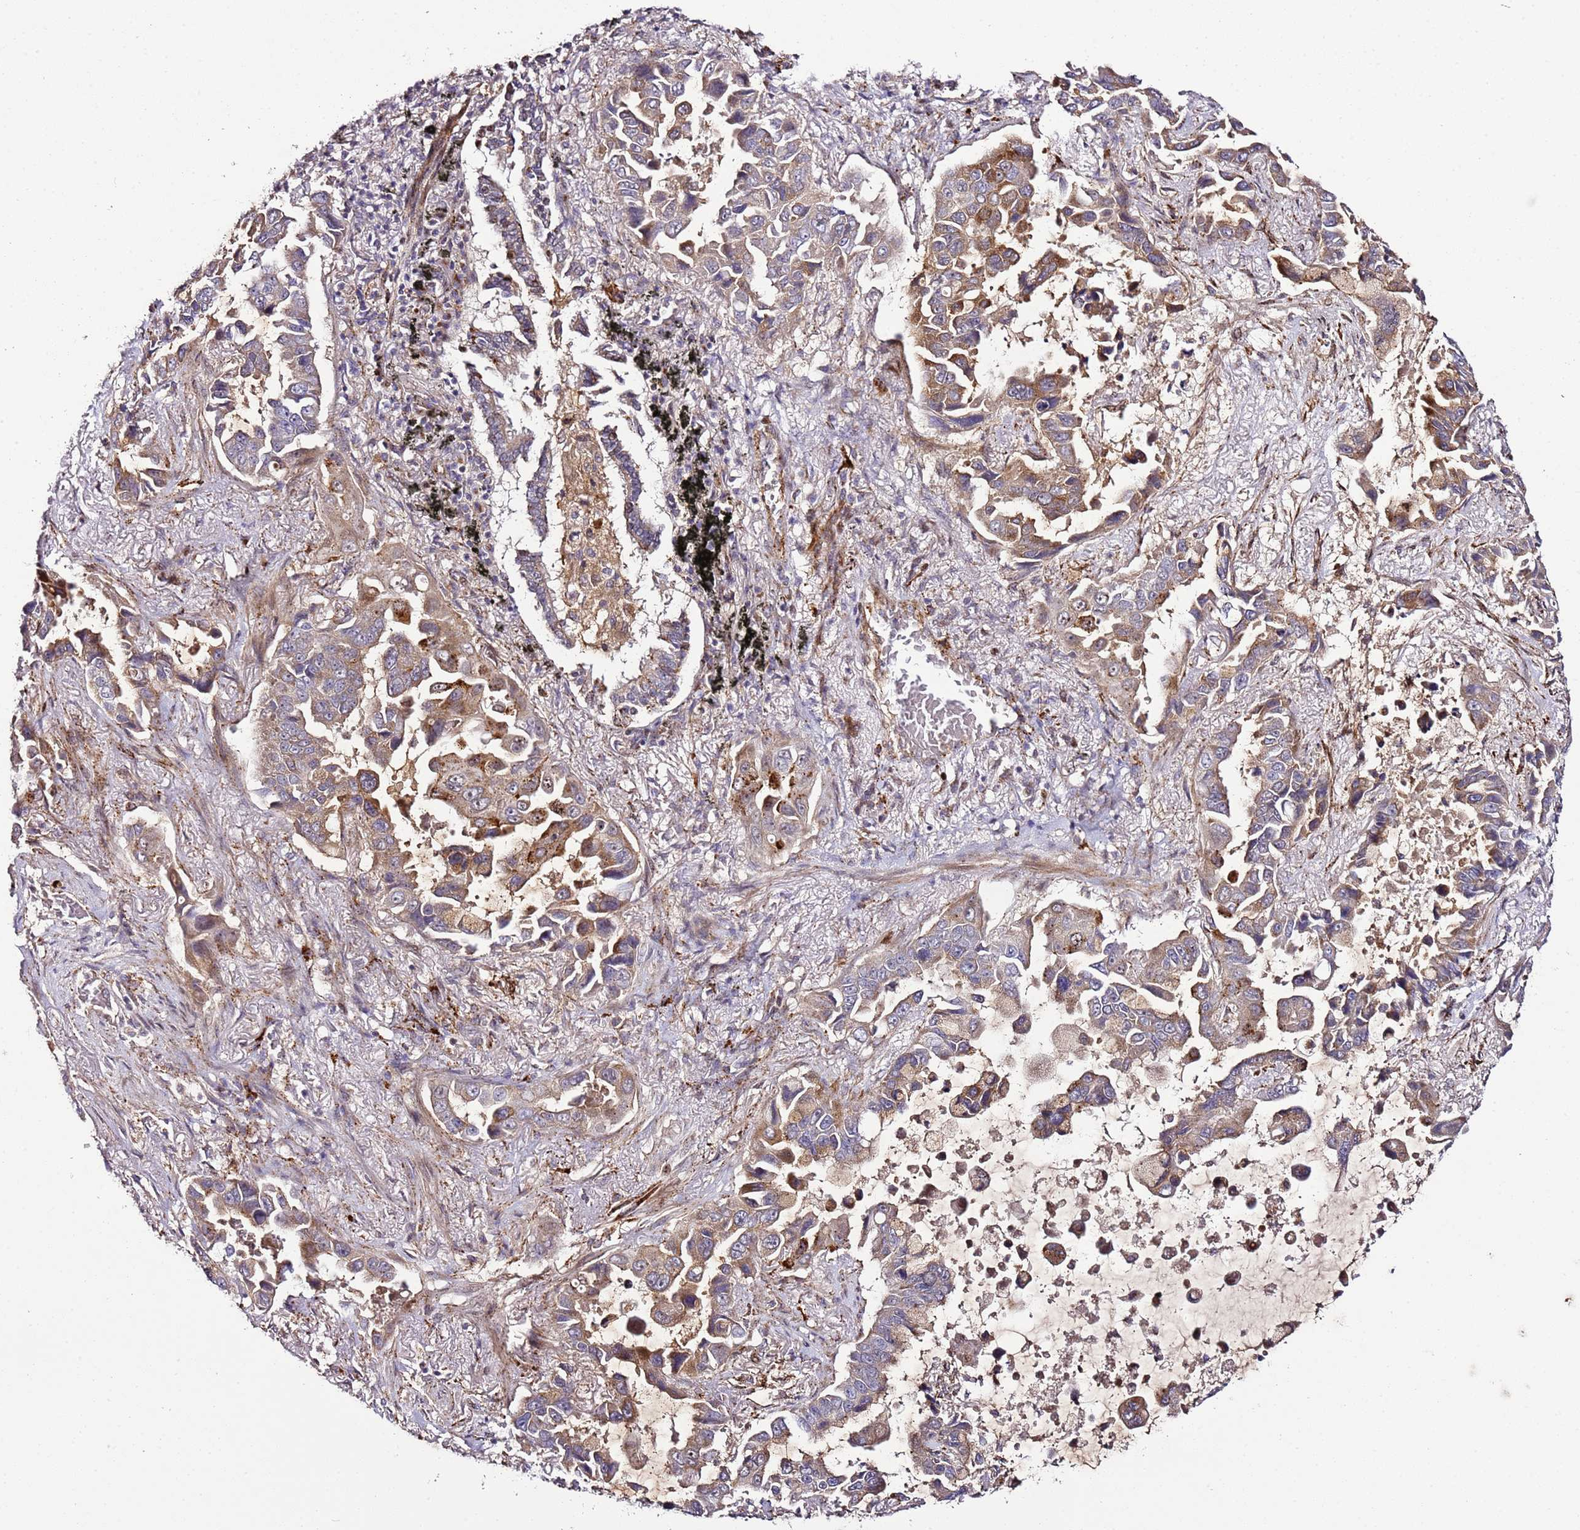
{"staining": {"intensity": "moderate", "quantity": "25%-75%", "location": "cytoplasmic/membranous"}, "tissue": "lung cancer", "cell_type": "Tumor cells", "image_type": "cancer", "snomed": [{"axis": "morphology", "description": "Adenocarcinoma, NOS"}, {"axis": "topography", "description": "Lung"}], "caption": "Lung cancer was stained to show a protein in brown. There is medium levels of moderate cytoplasmic/membranous positivity in about 25%-75% of tumor cells.", "gene": "PVRIG", "patient": {"sex": "male", "age": 64}}